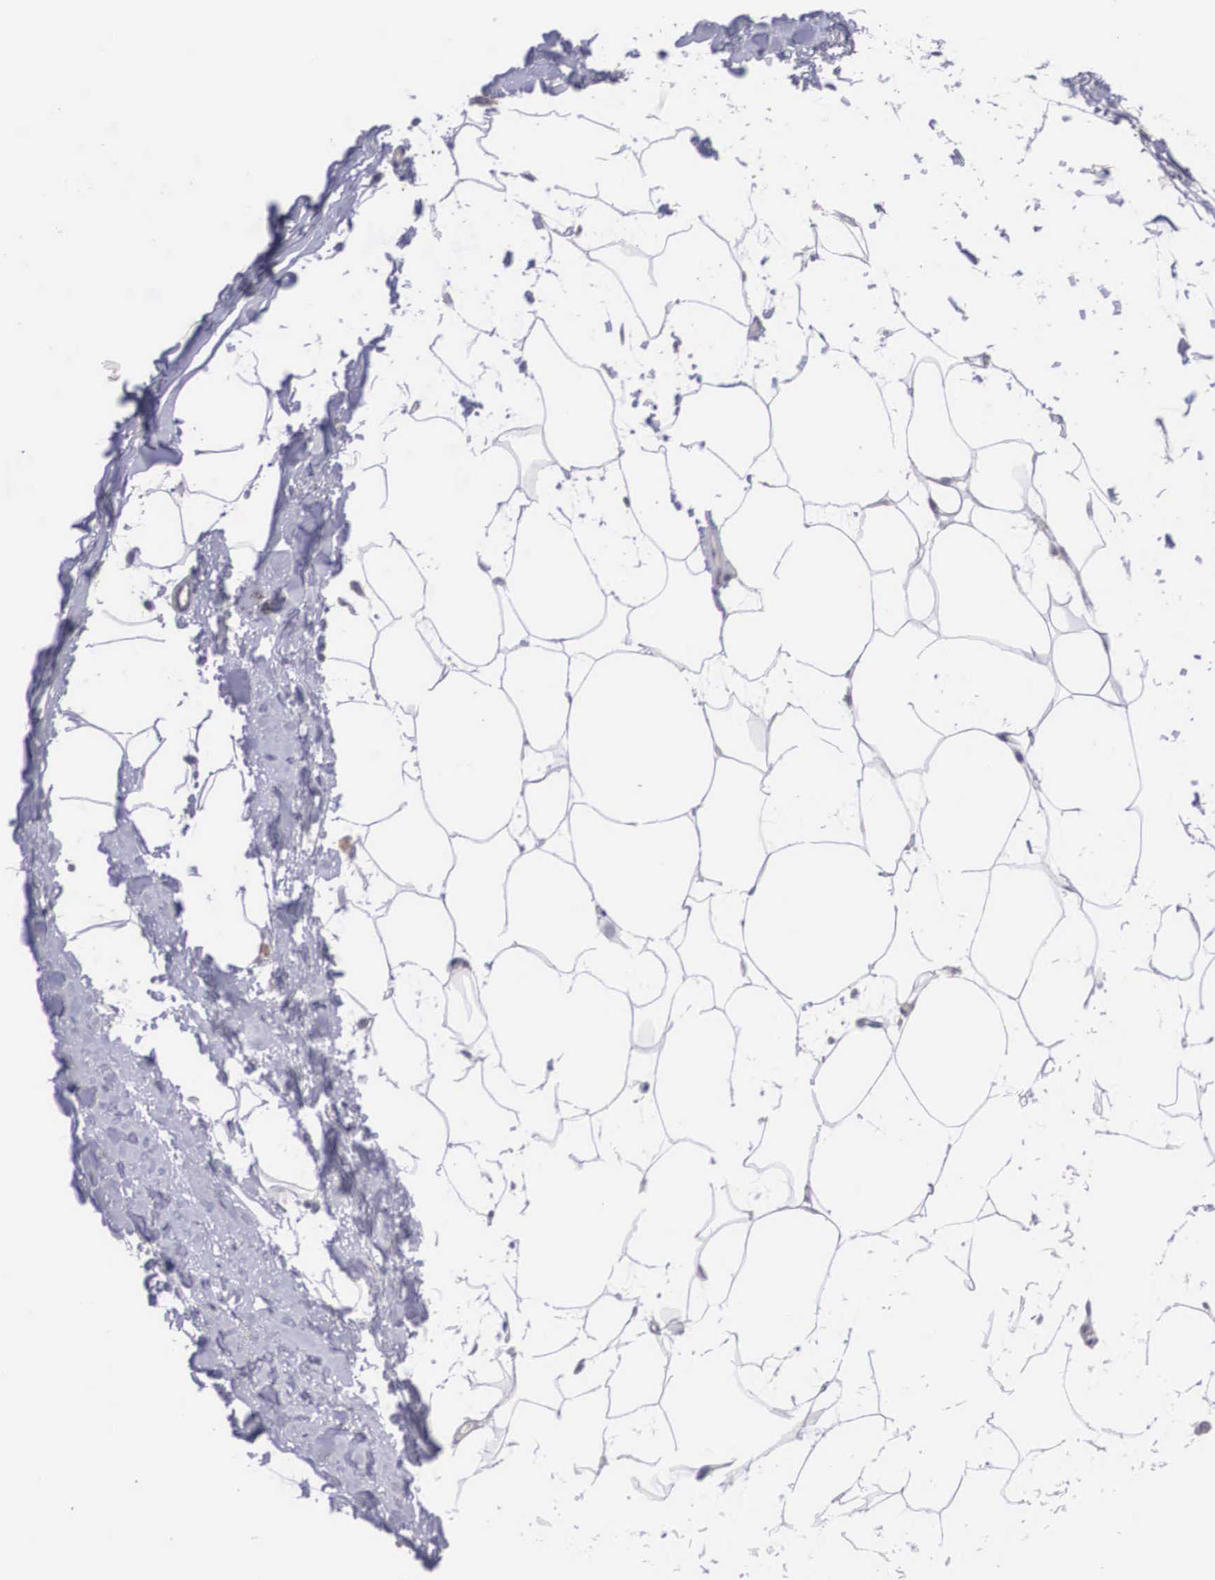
{"staining": {"intensity": "negative", "quantity": "none", "location": "none"}, "tissue": "adipose tissue", "cell_type": "Adipocytes", "image_type": "normal", "snomed": [{"axis": "morphology", "description": "Normal tissue, NOS"}, {"axis": "topography", "description": "Breast"}], "caption": "High magnification brightfield microscopy of unremarkable adipose tissue stained with DAB (brown) and counterstained with hematoxylin (blue): adipocytes show no significant expression. (DAB immunohistochemistry (IHC) visualized using brightfield microscopy, high magnification).", "gene": "NINL", "patient": {"sex": "female", "age": 45}}